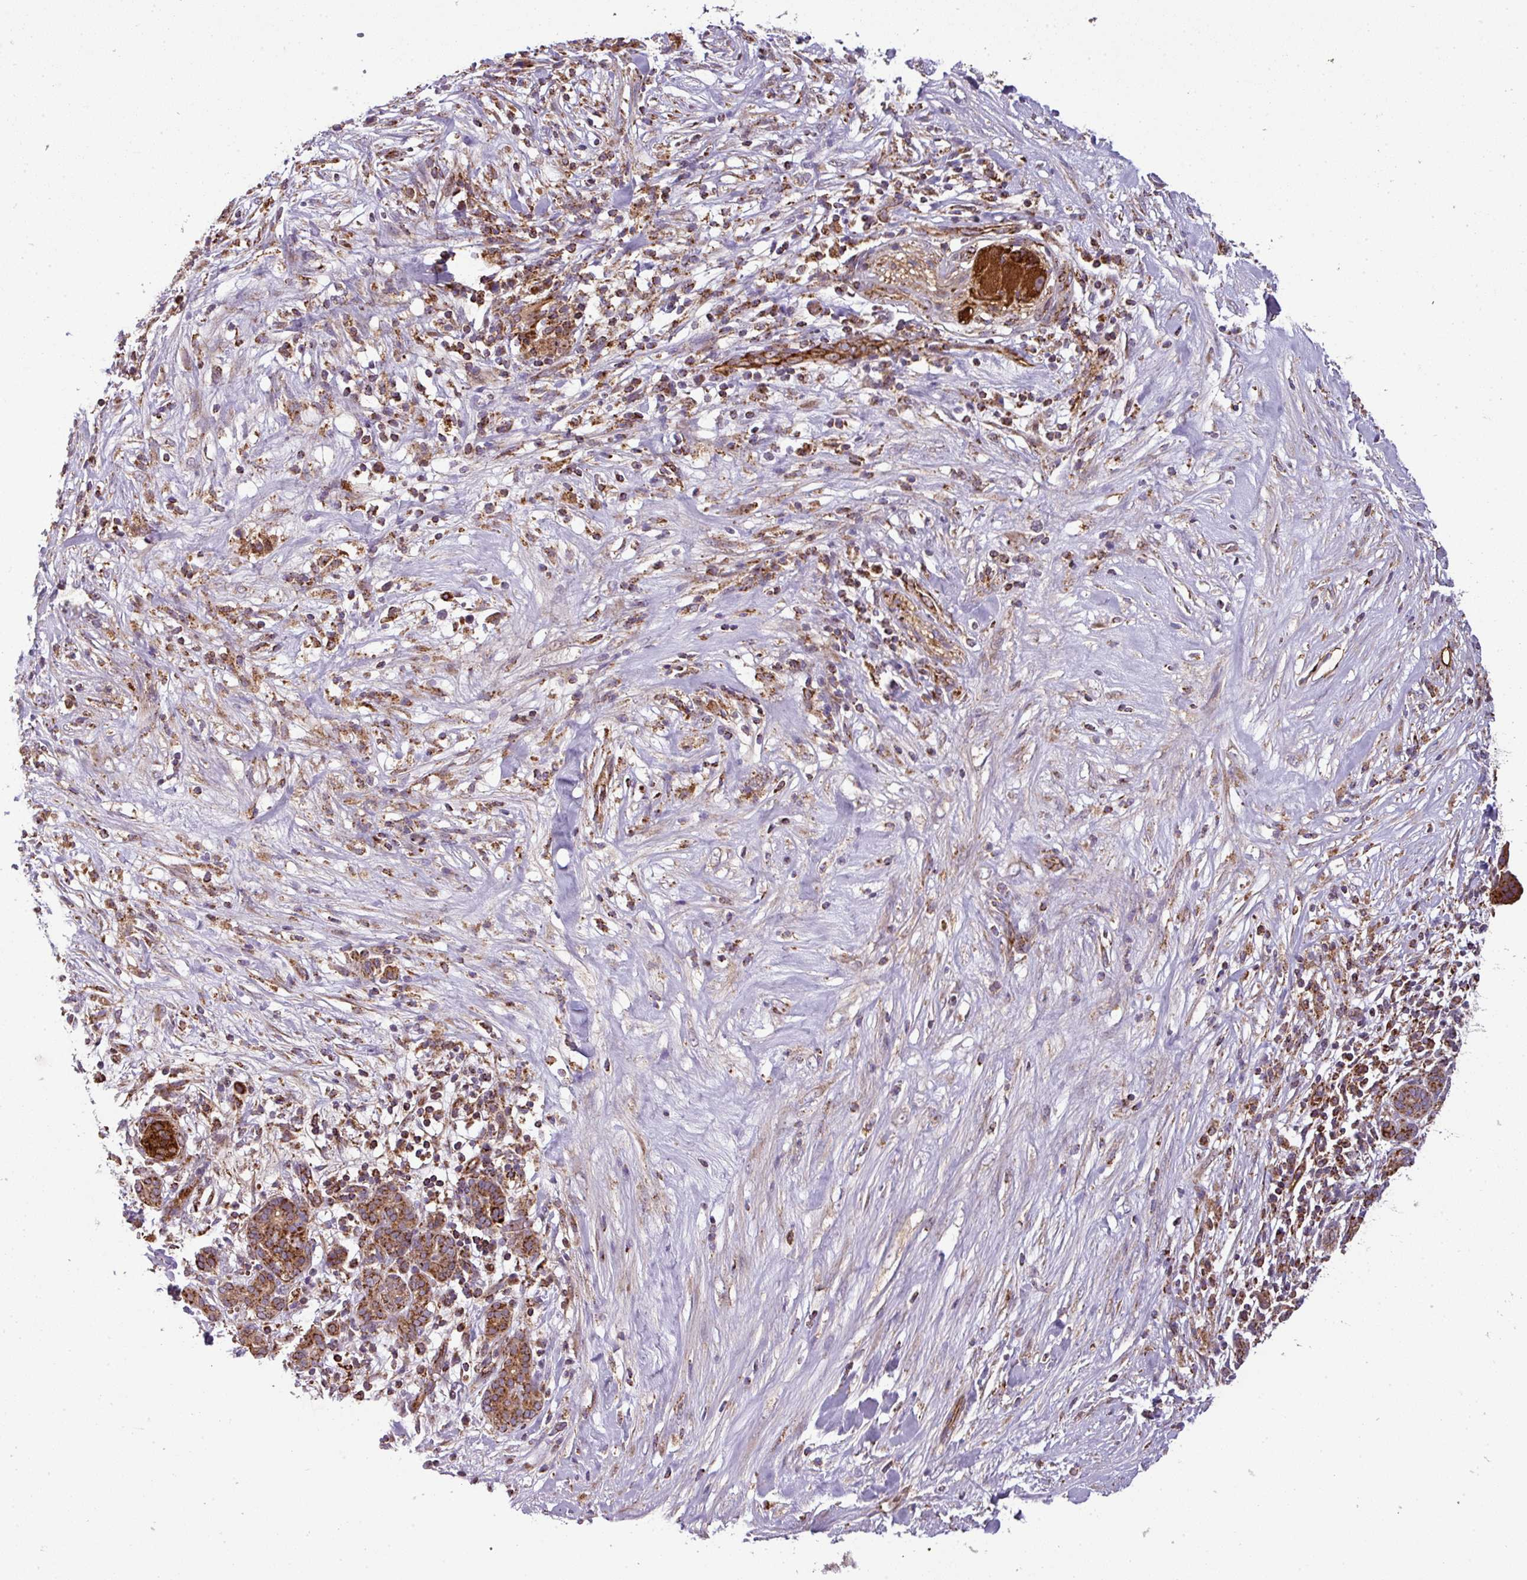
{"staining": {"intensity": "strong", "quantity": ">75%", "location": "cytoplasmic/membranous"}, "tissue": "pancreatic cancer", "cell_type": "Tumor cells", "image_type": "cancer", "snomed": [{"axis": "morphology", "description": "Adenocarcinoma, NOS"}, {"axis": "topography", "description": "Pancreas"}], "caption": "Pancreatic adenocarcinoma stained with a protein marker shows strong staining in tumor cells.", "gene": "PRELID3B", "patient": {"sex": "male", "age": 44}}